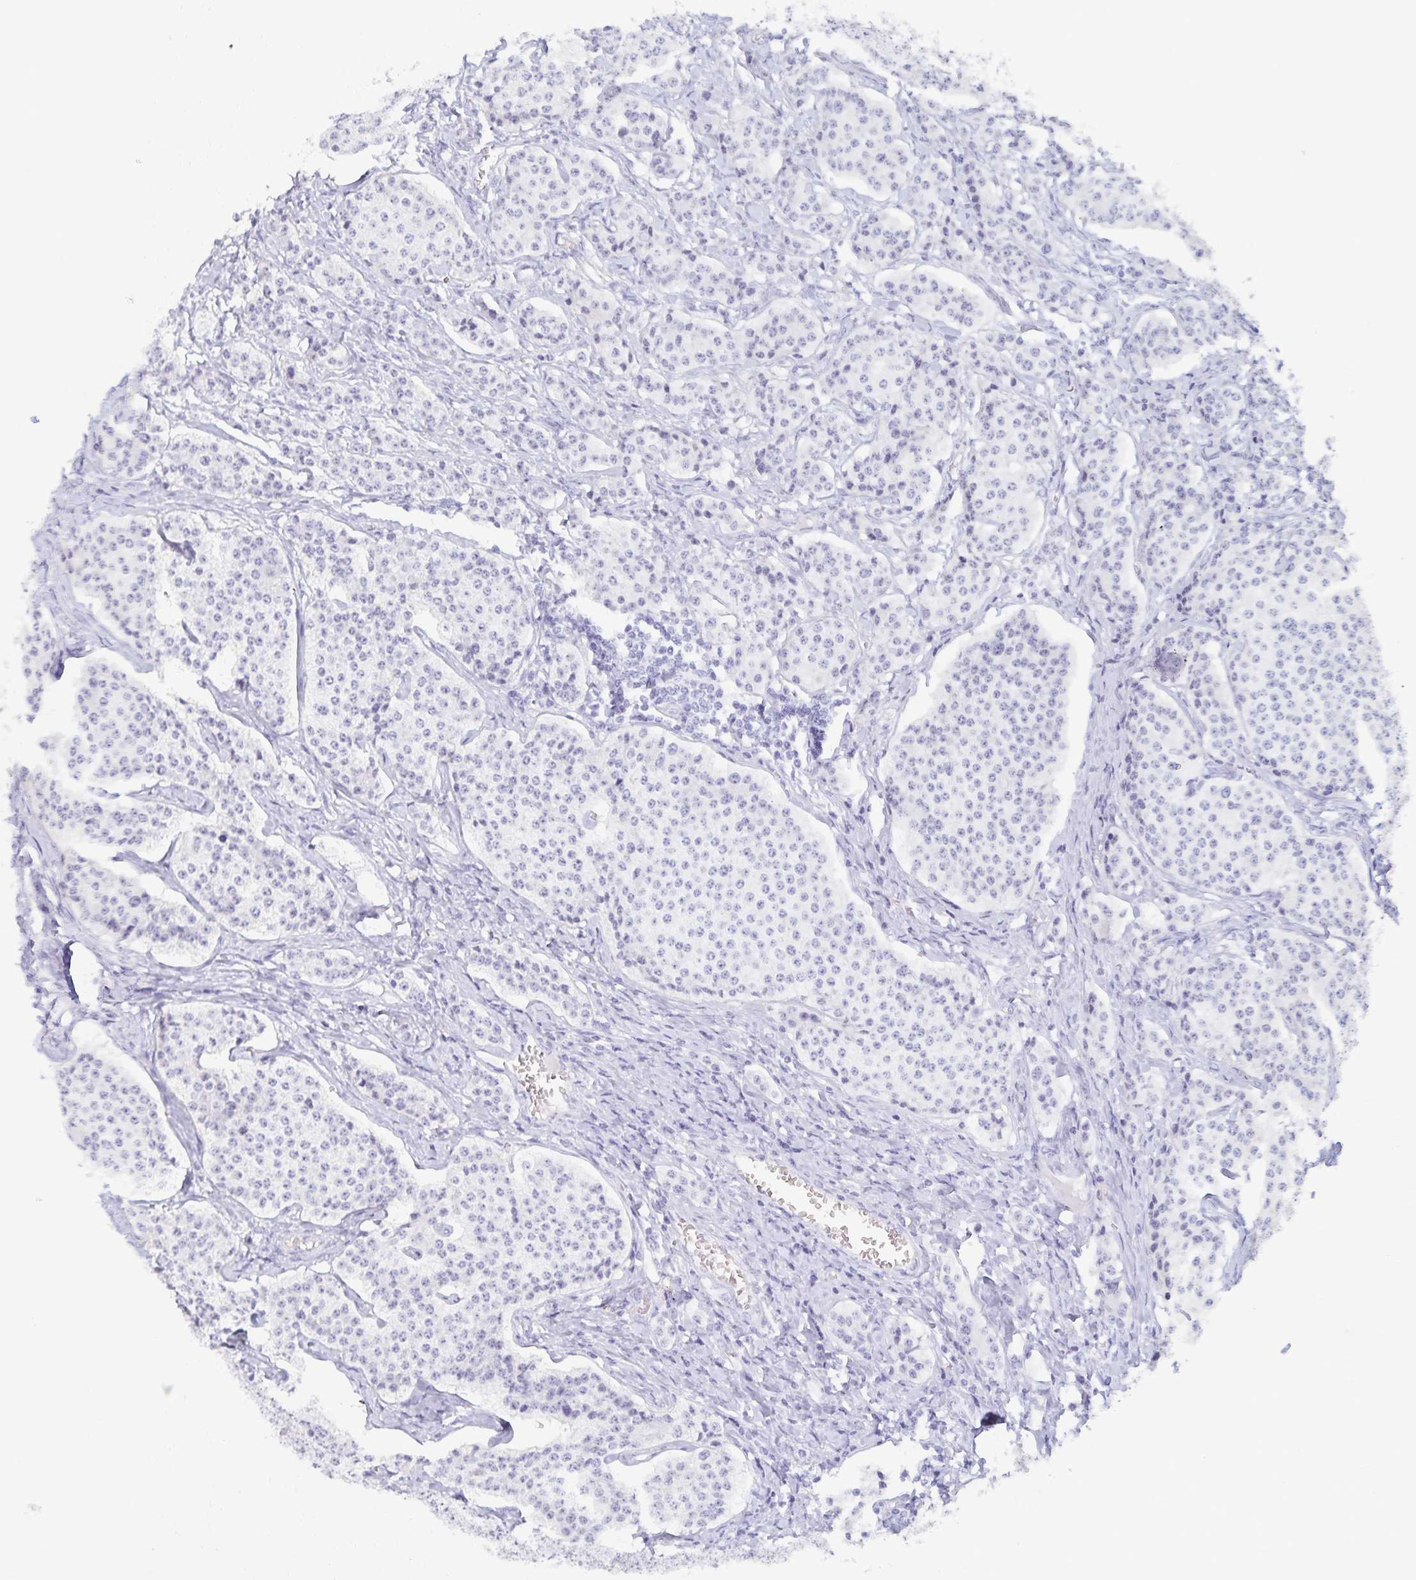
{"staining": {"intensity": "negative", "quantity": "none", "location": "none"}, "tissue": "carcinoid", "cell_type": "Tumor cells", "image_type": "cancer", "snomed": [{"axis": "morphology", "description": "Carcinoid, malignant, NOS"}, {"axis": "topography", "description": "Small intestine"}], "caption": "This is an IHC photomicrograph of human carcinoid. There is no staining in tumor cells.", "gene": "C2orf50", "patient": {"sex": "female", "age": 64}}